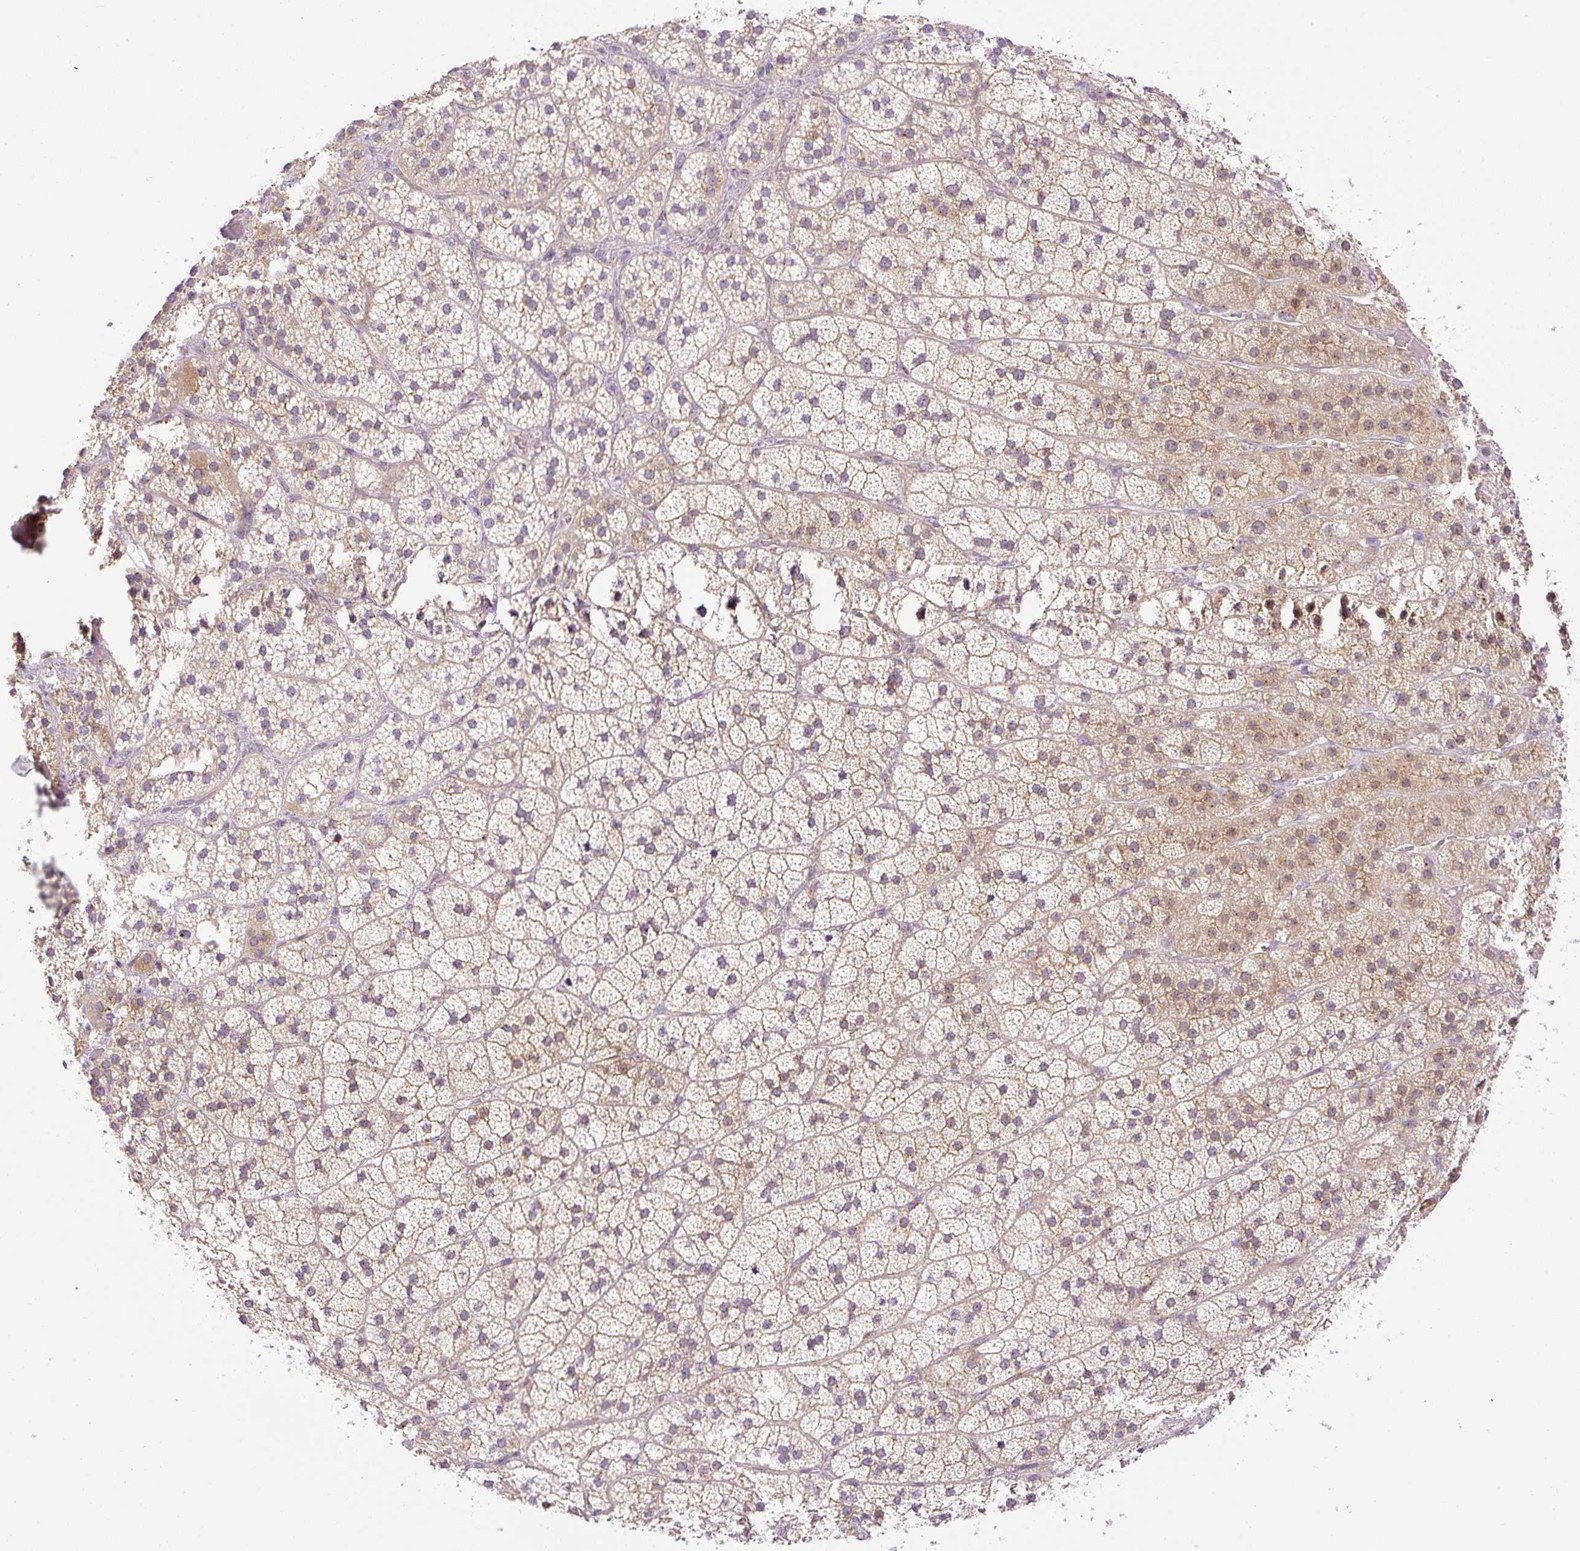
{"staining": {"intensity": "weak", "quantity": ">75%", "location": "cytoplasmic/membranous"}, "tissue": "adrenal gland", "cell_type": "Glandular cells", "image_type": "normal", "snomed": [{"axis": "morphology", "description": "Normal tissue, NOS"}, {"axis": "topography", "description": "Adrenal gland"}], "caption": "Weak cytoplasmic/membranous staining is present in approximately >75% of glandular cells in unremarkable adrenal gland.", "gene": "PCM1", "patient": {"sex": "male", "age": 57}}